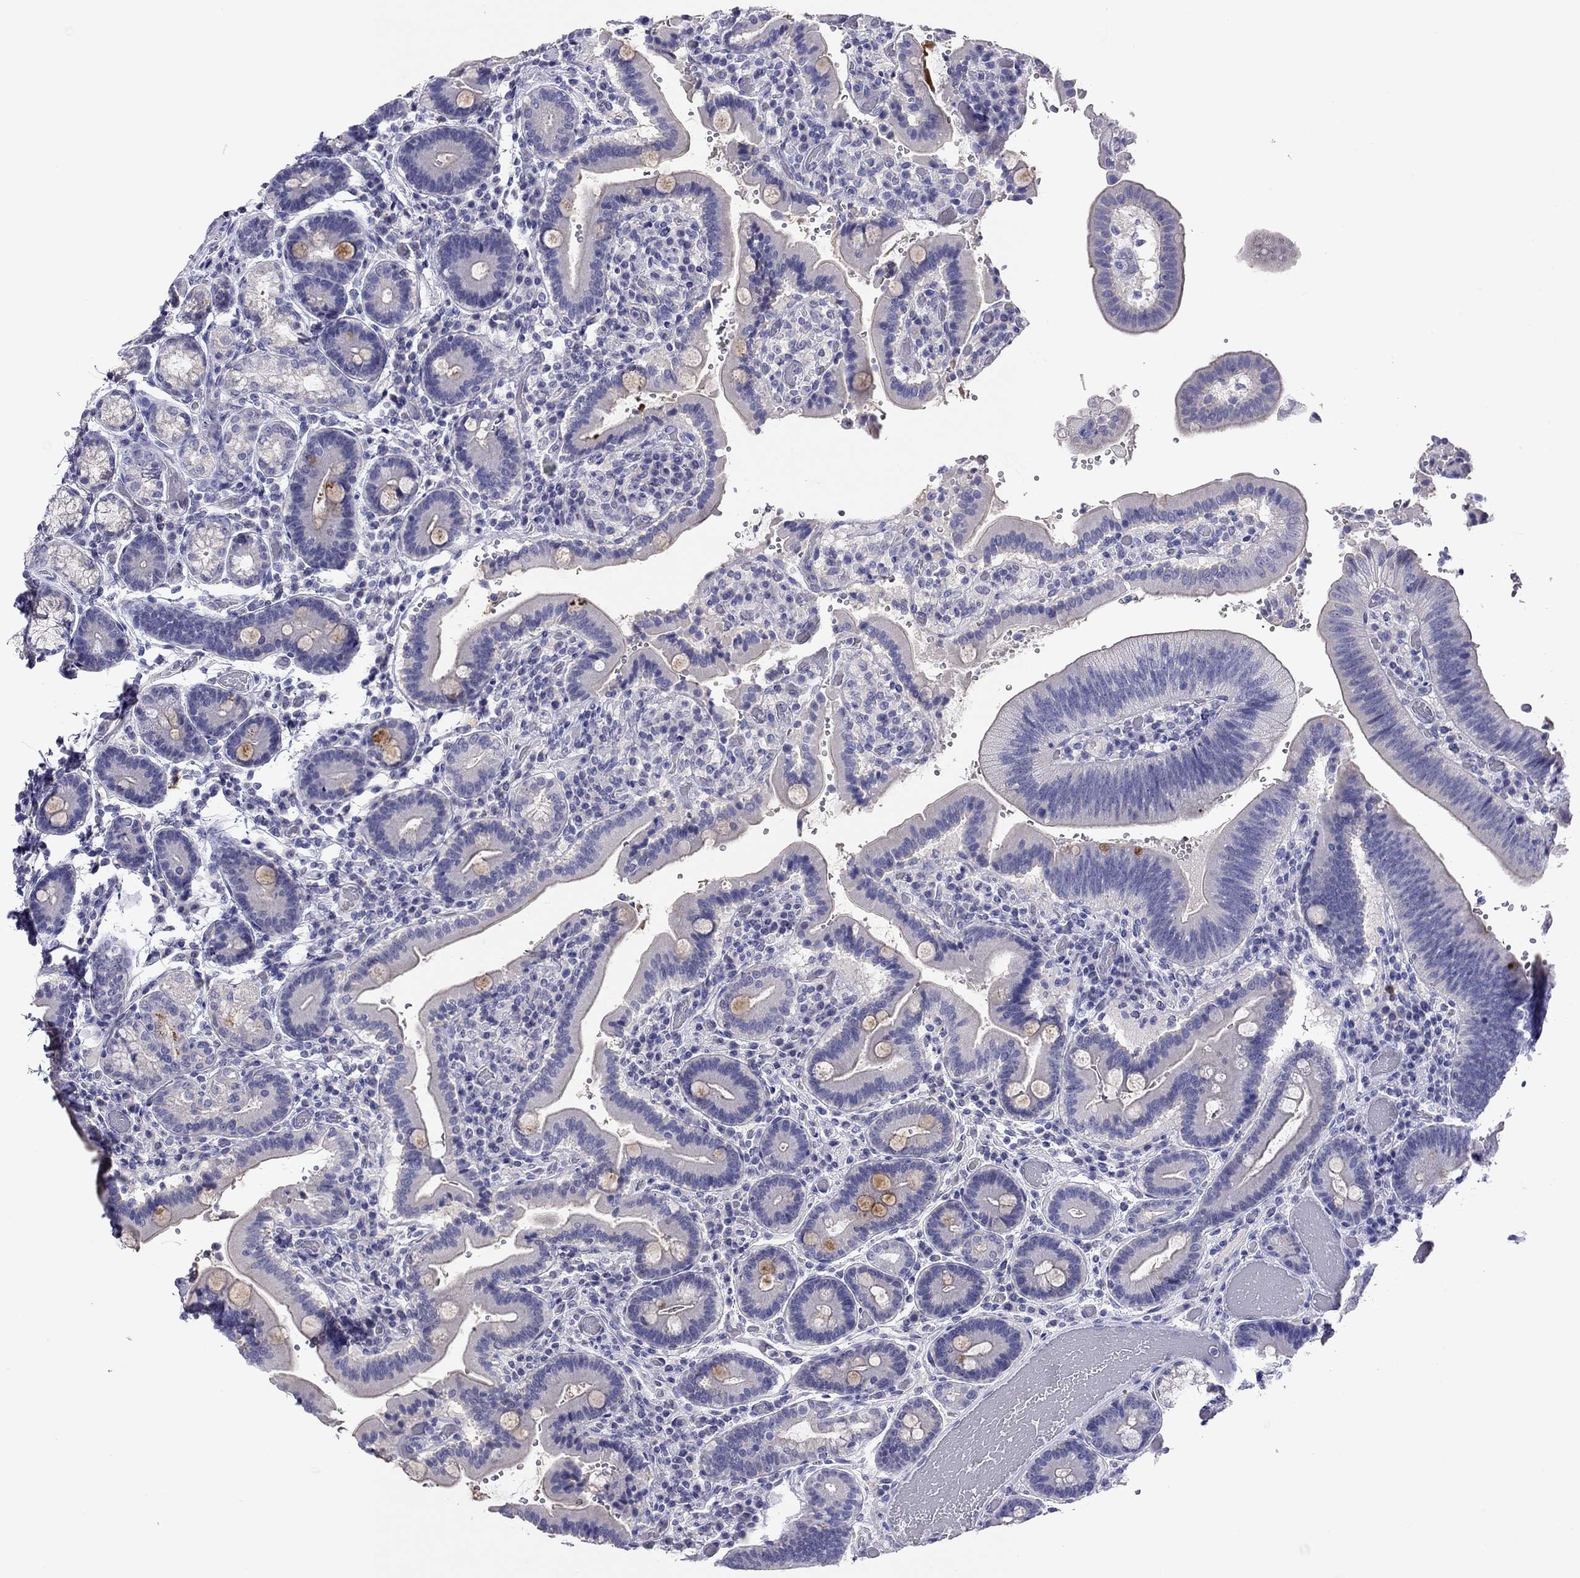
{"staining": {"intensity": "negative", "quantity": "none", "location": "none"}, "tissue": "duodenum", "cell_type": "Glandular cells", "image_type": "normal", "snomed": [{"axis": "morphology", "description": "Normal tissue, NOS"}, {"axis": "topography", "description": "Duodenum"}], "caption": "Immunohistochemistry histopathology image of unremarkable duodenum: human duodenum stained with DAB reveals no significant protein expression in glandular cells.", "gene": "CAPNS2", "patient": {"sex": "female", "age": 62}}